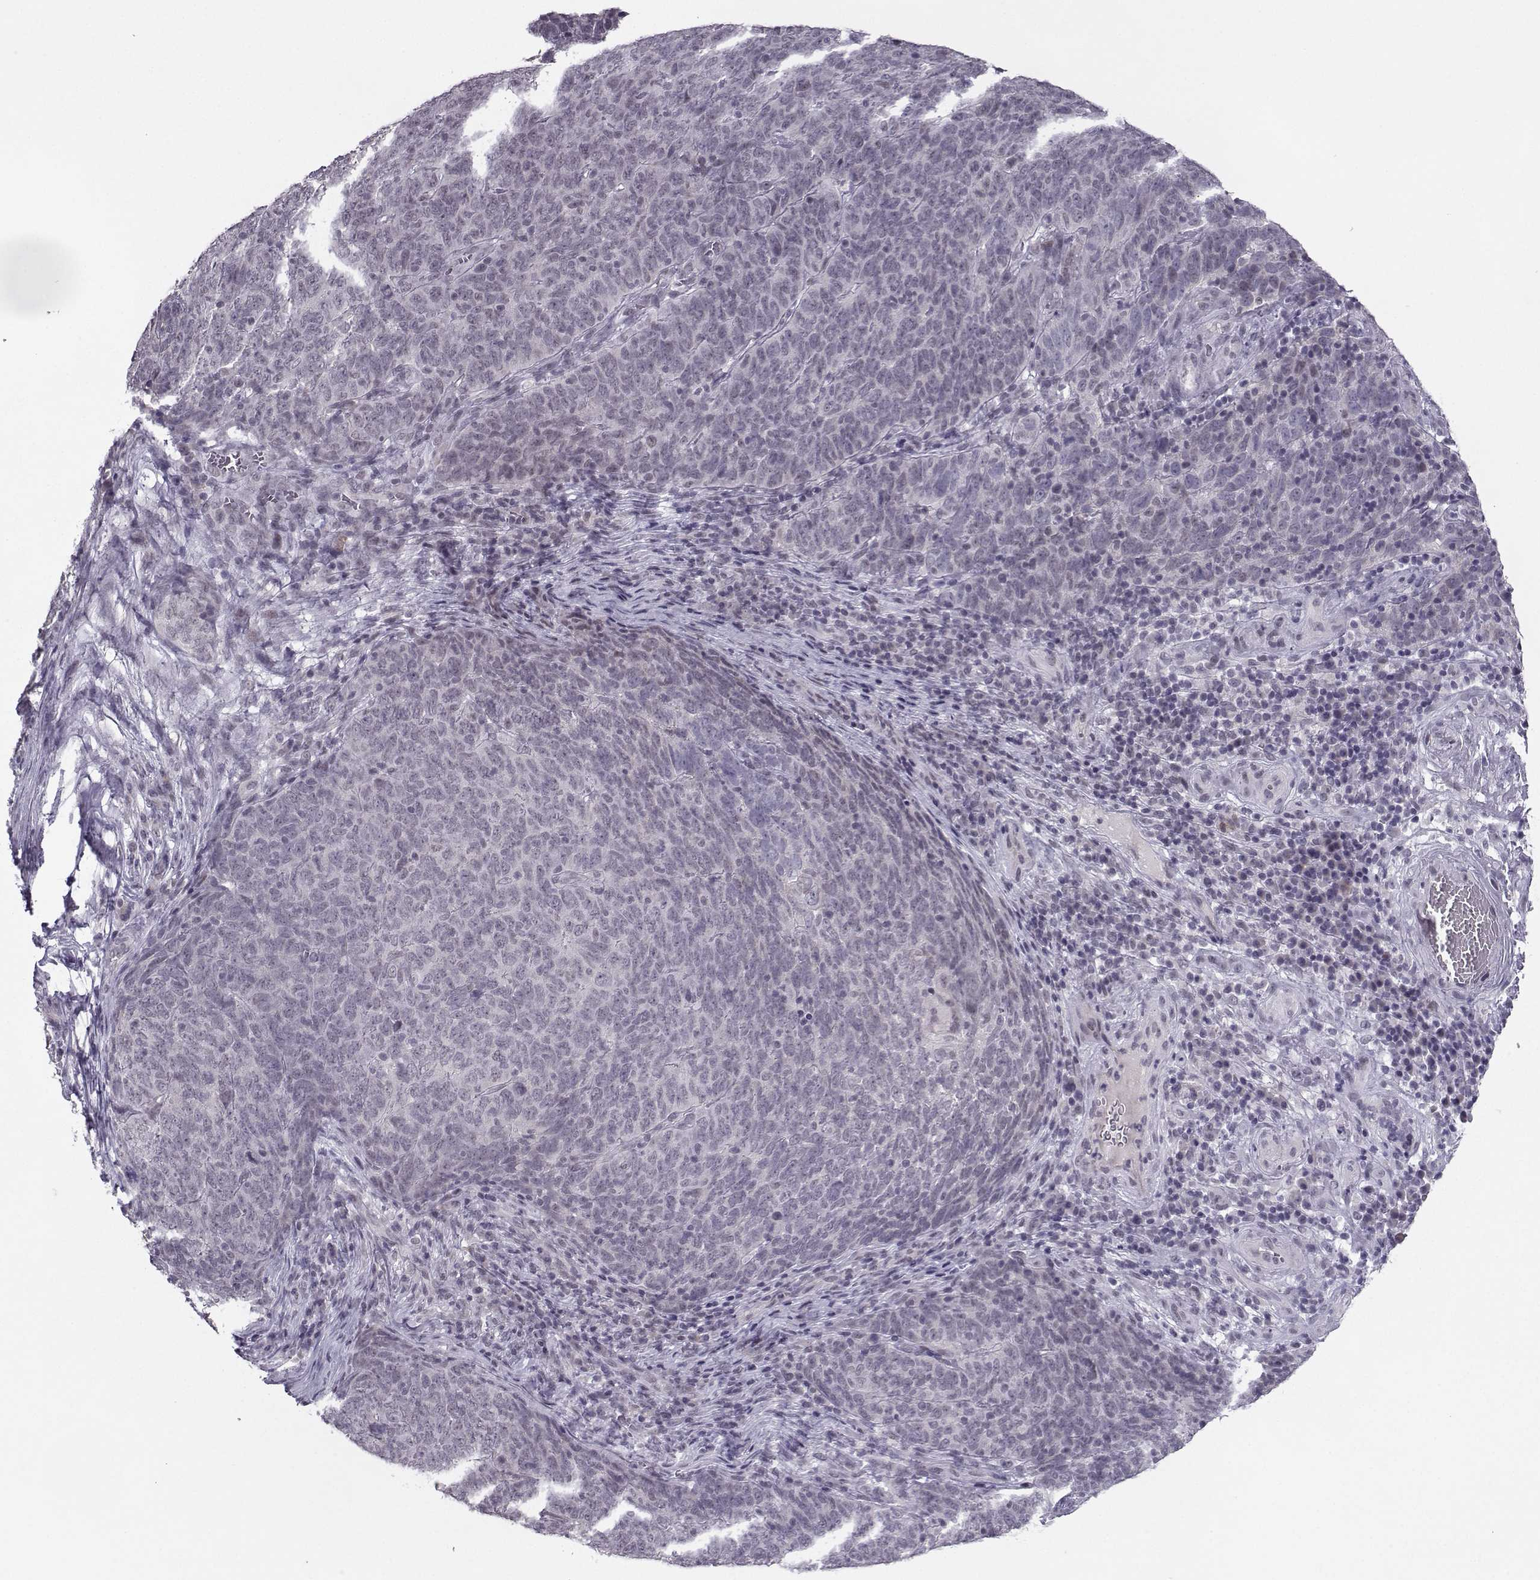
{"staining": {"intensity": "negative", "quantity": "none", "location": "none"}, "tissue": "skin cancer", "cell_type": "Tumor cells", "image_type": "cancer", "snomed": [{"axis": "morphology", "description": "Squamous cell carcinoma, NOS"}, {"axis": "topography", "description": "Skin"}, {"axis": "topography", "description": "Anal"}], "caption": "Immunohistochemical staining of human skin cancer (squamous cell carcinoma) exhibits no significant staining in tumor cells.", "gene": "LIN28A", "patient": {"sex": "female", "age": 51}}